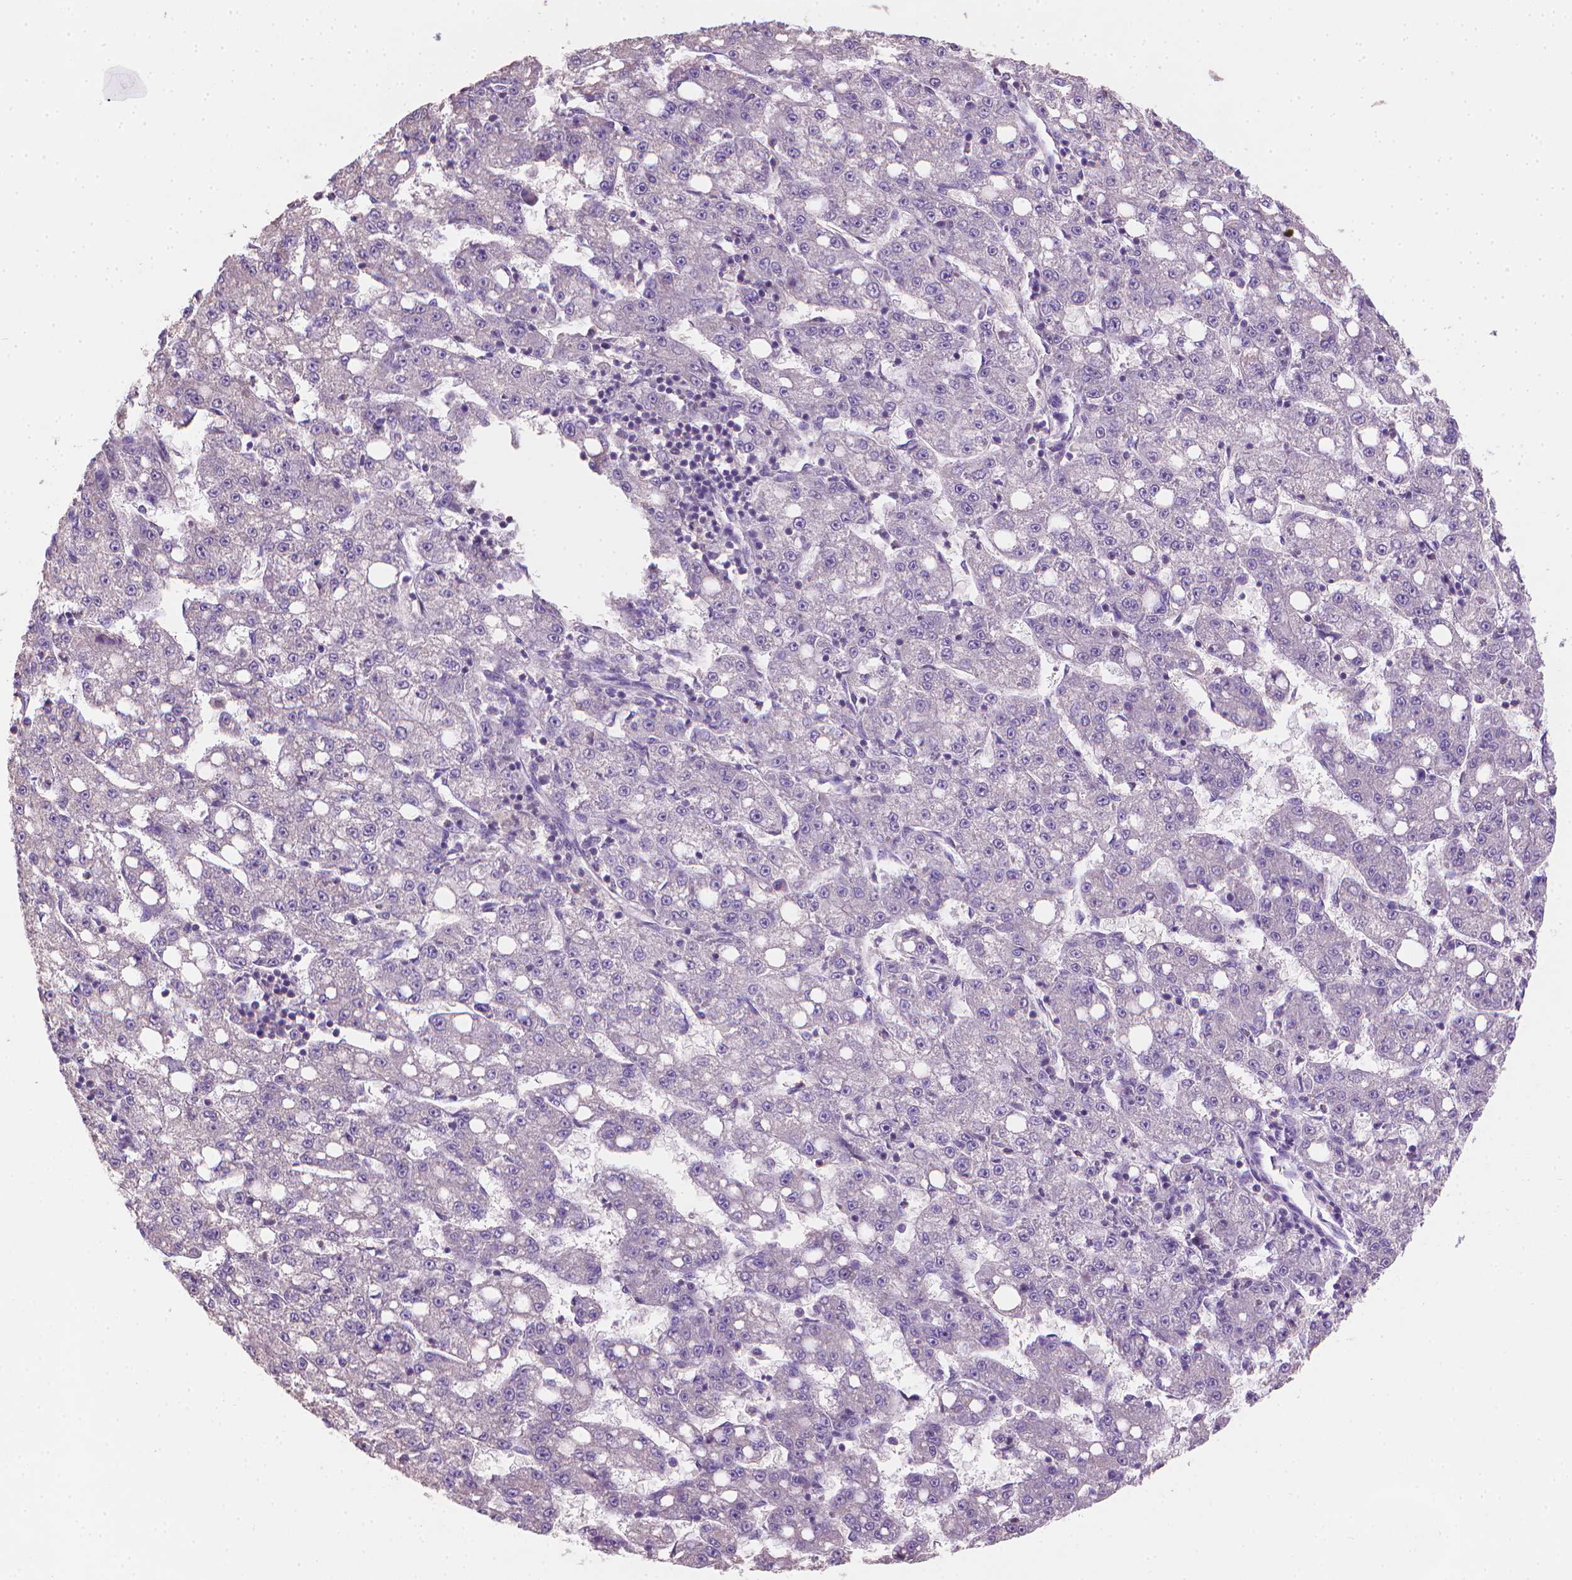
{"staining": {"intensity": "negative", "quantity": "none", "location": "none"}, "tissue": "liver cancer", "cell_type": "Tumor cells", "image_type": "cancer", "snomed": [{"axis": "morphology", "description": "Carcinoma, Hepatocellular, NOS"}, {"axis": "topography", "description": "Liver"}], "caption": "IHC of human hepatocellular carcinoma (liver) exhibits no expression in tumor cells.", "gene": "CATIP", "patient": {"sex": "female", "age": 65}}